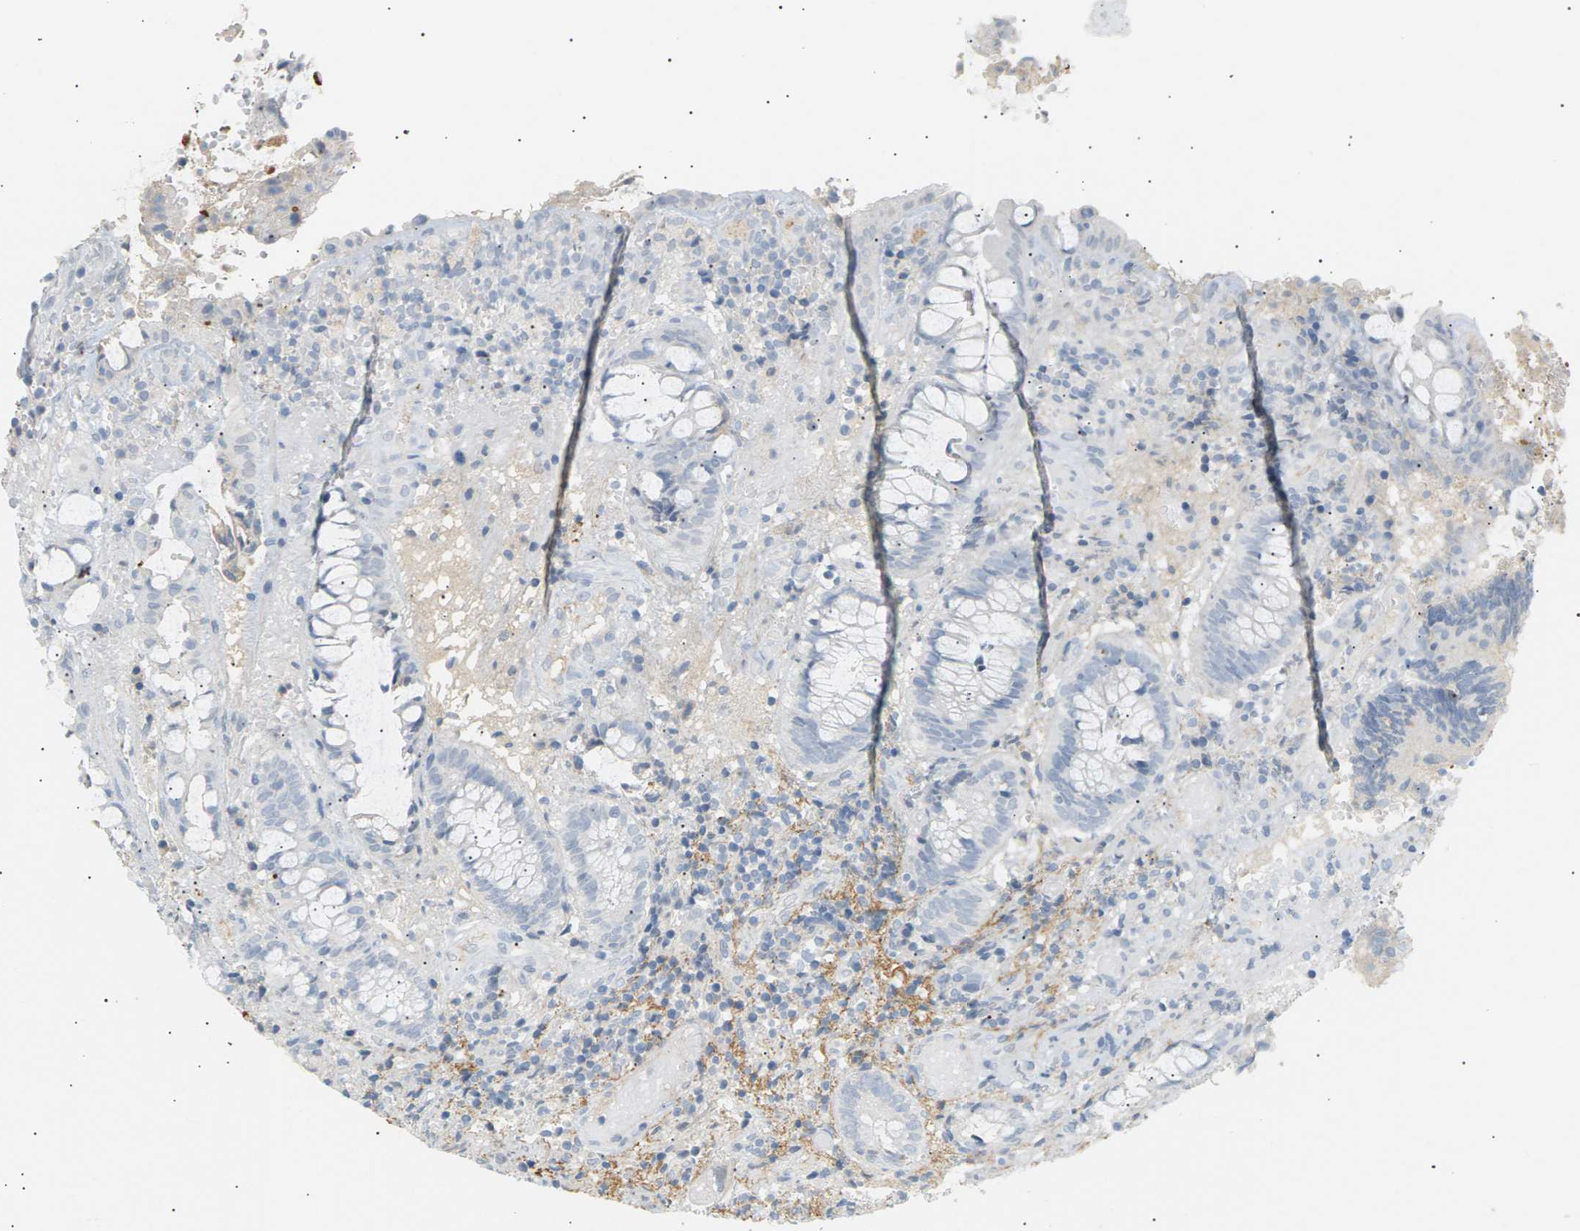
{"staining": {"intensity": "negative", "quantity": "none", "location": "none"}, "tissue": "colorectal cancer", "cell_type": "Tumor cells", "image_type": "cancer", "snomed": [{"axis": "morphology", "description": "Adenocarcinoma, NOS"}, {"axis": "topography", "description": "Colon"}], "caption": "Immunohistochemistry of human adenocarcinoma (colorectal) demonstrates no staining in tumor cells.", "gene": "CLU", "patient": {"sex": "female", "age": 57}}